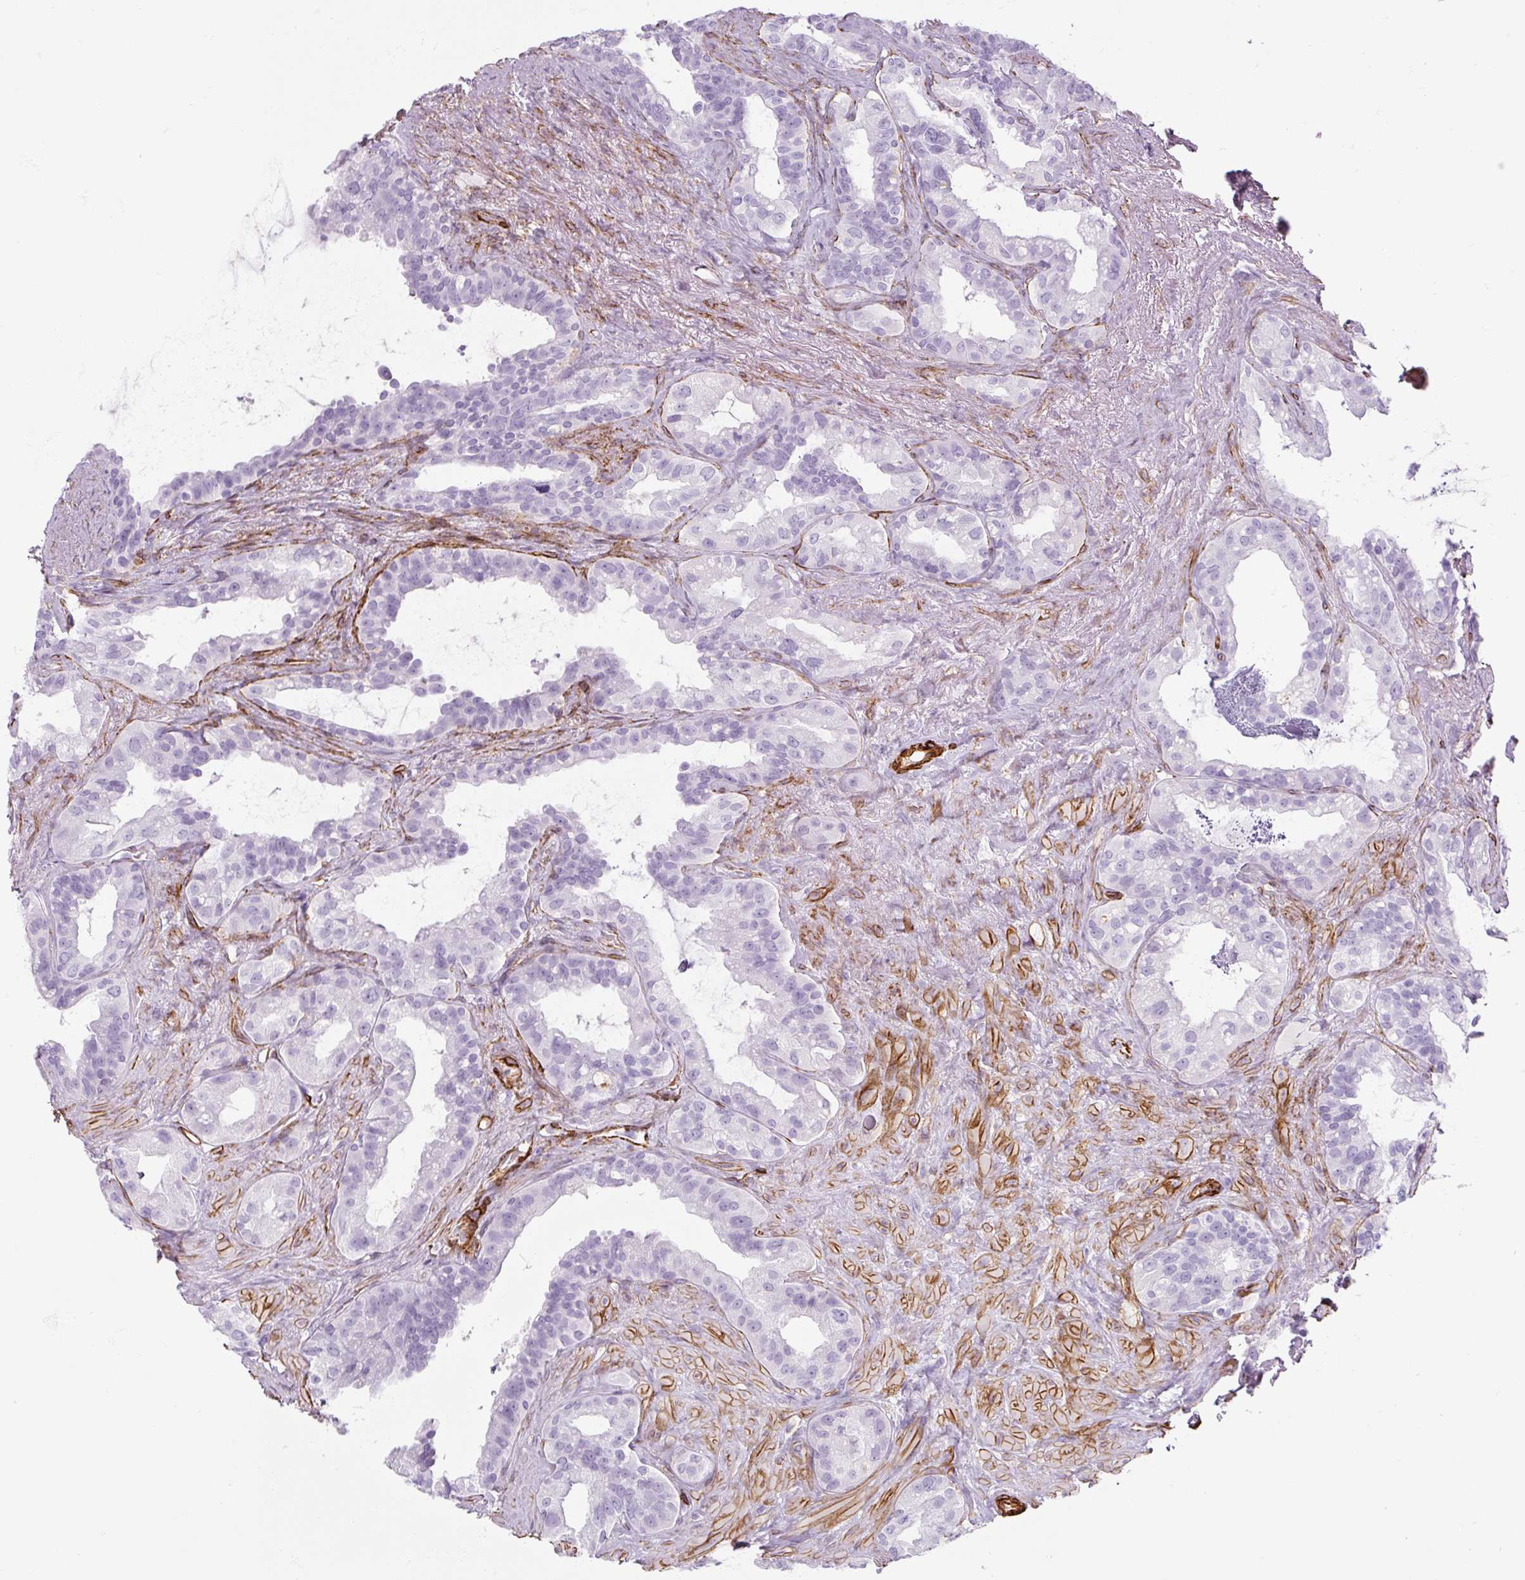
{"staining": {"intensity": "negative", "quantity": "none", "location": "none"}, "tissue": "seminal vesicle", "cell_type": "Glandular cells", "image_type": "normal", "snomed": [{"axis": "morphology", "description": "Normal tissue, NOS"}, {"axis": "topography", "description": "Seminal veicle"}, {"axis": "topography", "description": "Peripheral nerve tissue"}], "caption": "Micrograph shows no significant protein positivity in glandular cells of unremarkable seminal vesicle.", "gene": "CAVIN3", "patient": {"sex": "male", "age": 76}}